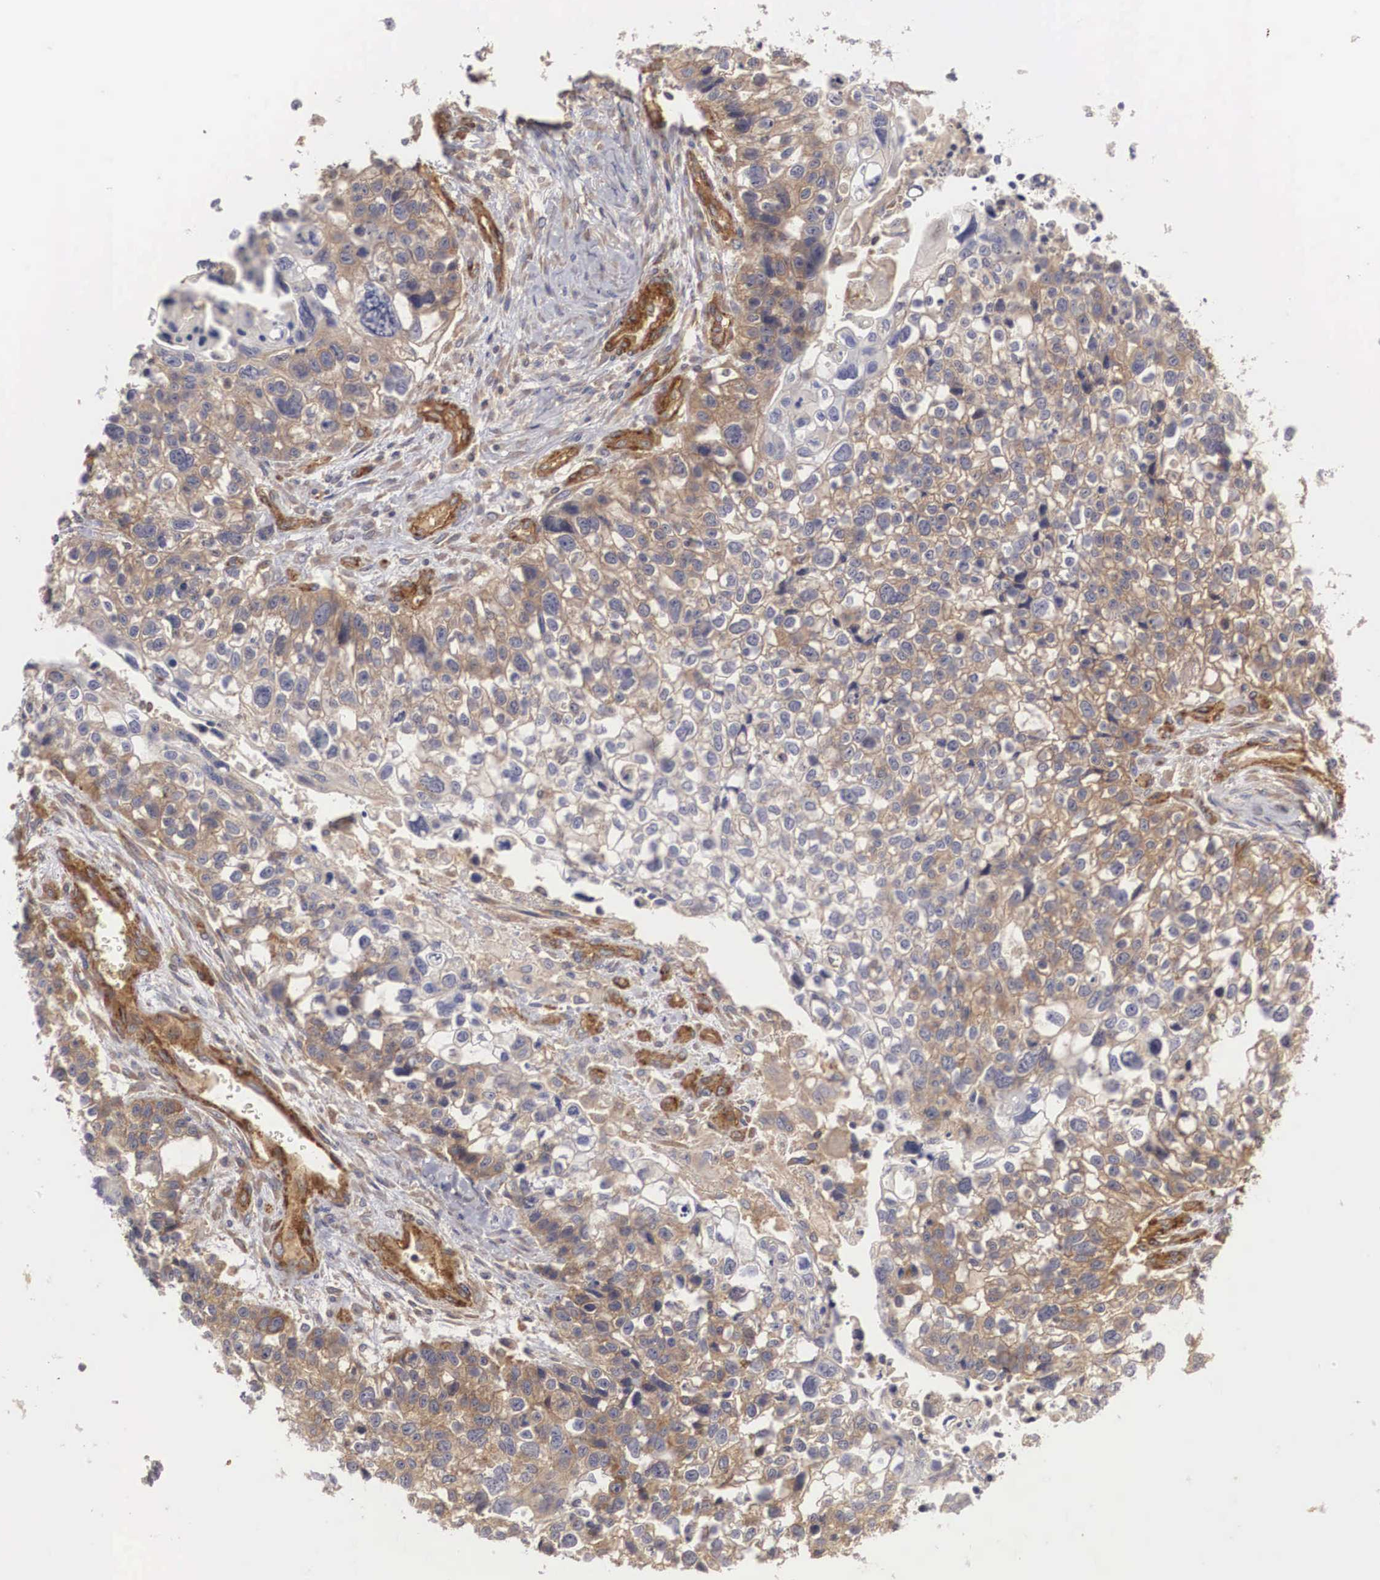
{"staining": {"intensity": "weak", "quantity": ">75%", "location": "cytoplasmic/membranous"}, "tissue": "lung cancer", "cell_type": "Tumor cells", "image_type": "cancer", "snomed": [{"axis": "morphology", "description": "Squamous cell carcinoma, NOS"}, {"axis": "topography", "description": "Lymph node"}, {"axis": "topography", "description": "Lung"}], "caption": "A histopathology image of lung cancer (squamous cell carcinoma) stained for a protein reveals weak cytoplasmic/membranous brown staining in tumor cells. The protein of interest is shown in brown color, while the nuclei are stained blue.", "gene": "ARMCX4", "patient": {"sex": "male", "age": 74}}